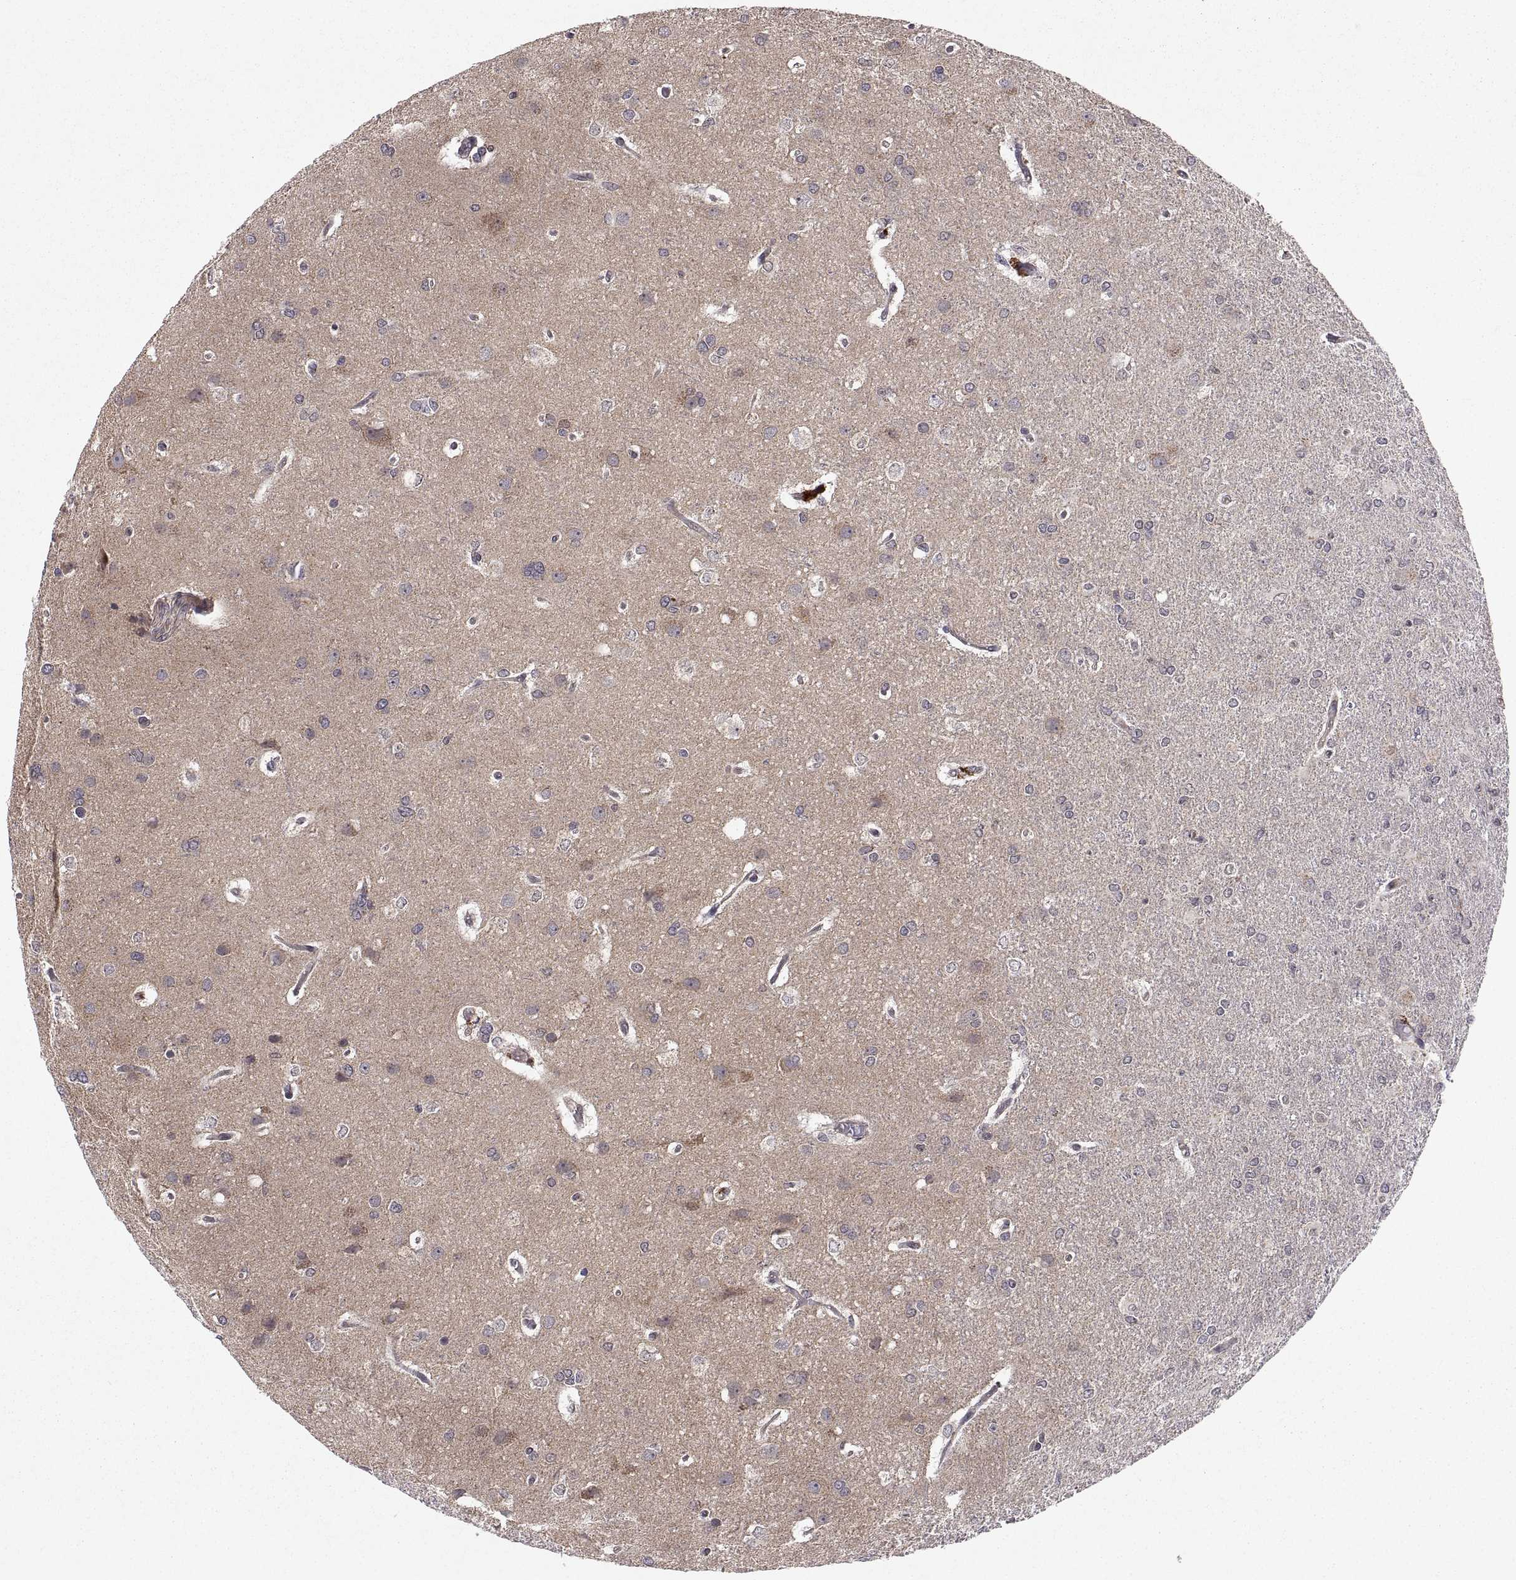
{"staining": {"intensity": "negative", "quantity": "none", "location": "none"}, "tissue": "glioma", "cell_type": "Tumor cells", "image_type": "cancer", "snomed": [{"axis": "morphology", "description": "Glioma, malignant, High grade"}, {"axis": "topography", "description": "Brain"}], "caption": "An immunohistochemistry photomicrograph of glioma is shown. There is no staining in tumor cells of glioma. The staining was performed using DAB to visualize the protein expression in brown, while the nuclei were stained in blue with hematoxylin (Magnification: 20x).", "gene": "ABL2", "patient": {"sex": "male", "age": 68}}